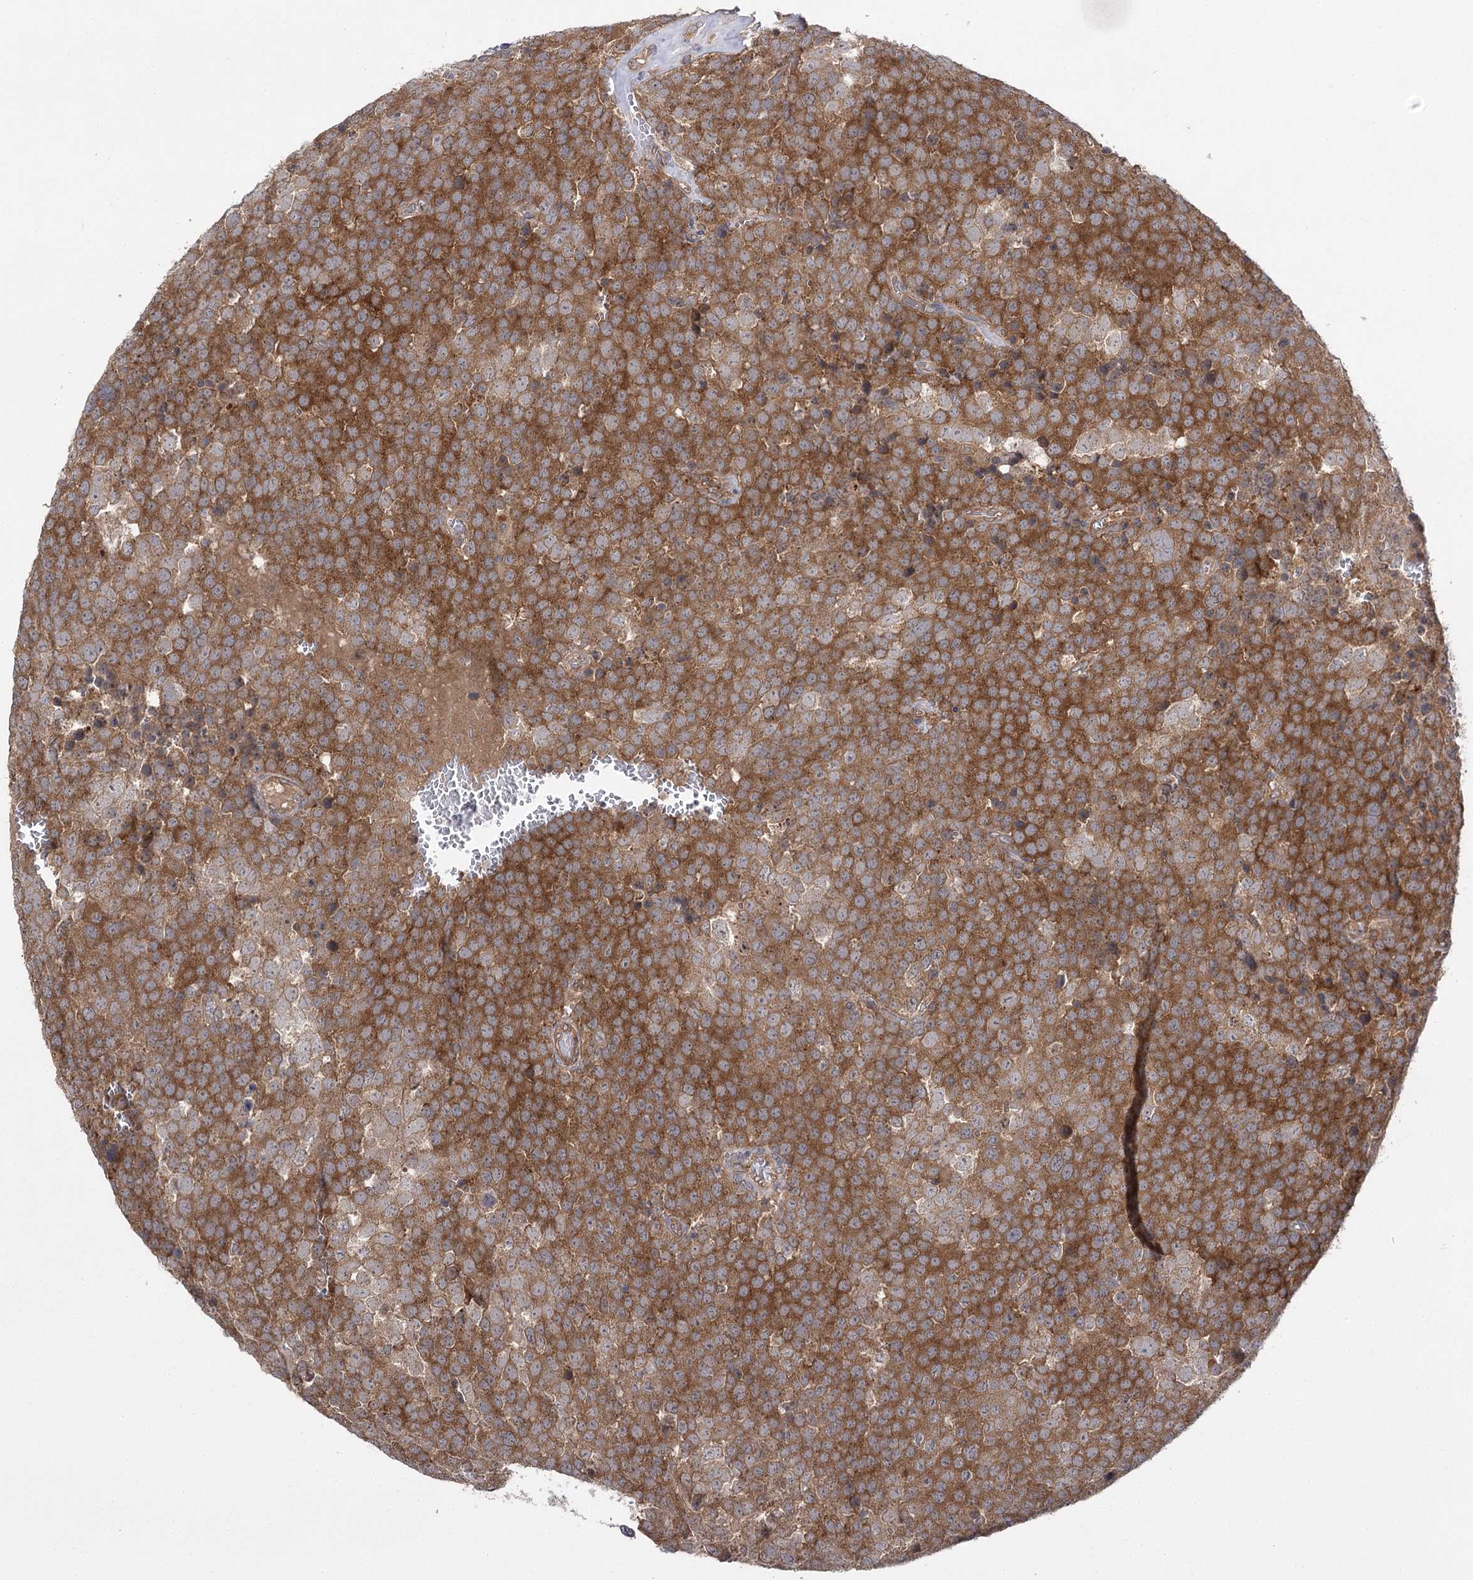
{"staining": {"intensity": "strong", "quantity": ">75%", "location": "cytoplasmic/membranous"}, "tissue": "testis cancer", "cell_type": "Tumor cells", "image_type": "cancer", "snomed": [{"axis": "morphology", "description": "Seminoma, NOS"}, {"axis": "topography", "description": "Testis"}], "caption": "This micrograph reveals immunohistochemistry (IHC) staining of testis cancer, with high strong cytoplasmic/membranous expression in approximately >75% of tumor cells.", "gene": "BCR", "patient": {"sex": "male", "age": 71}}